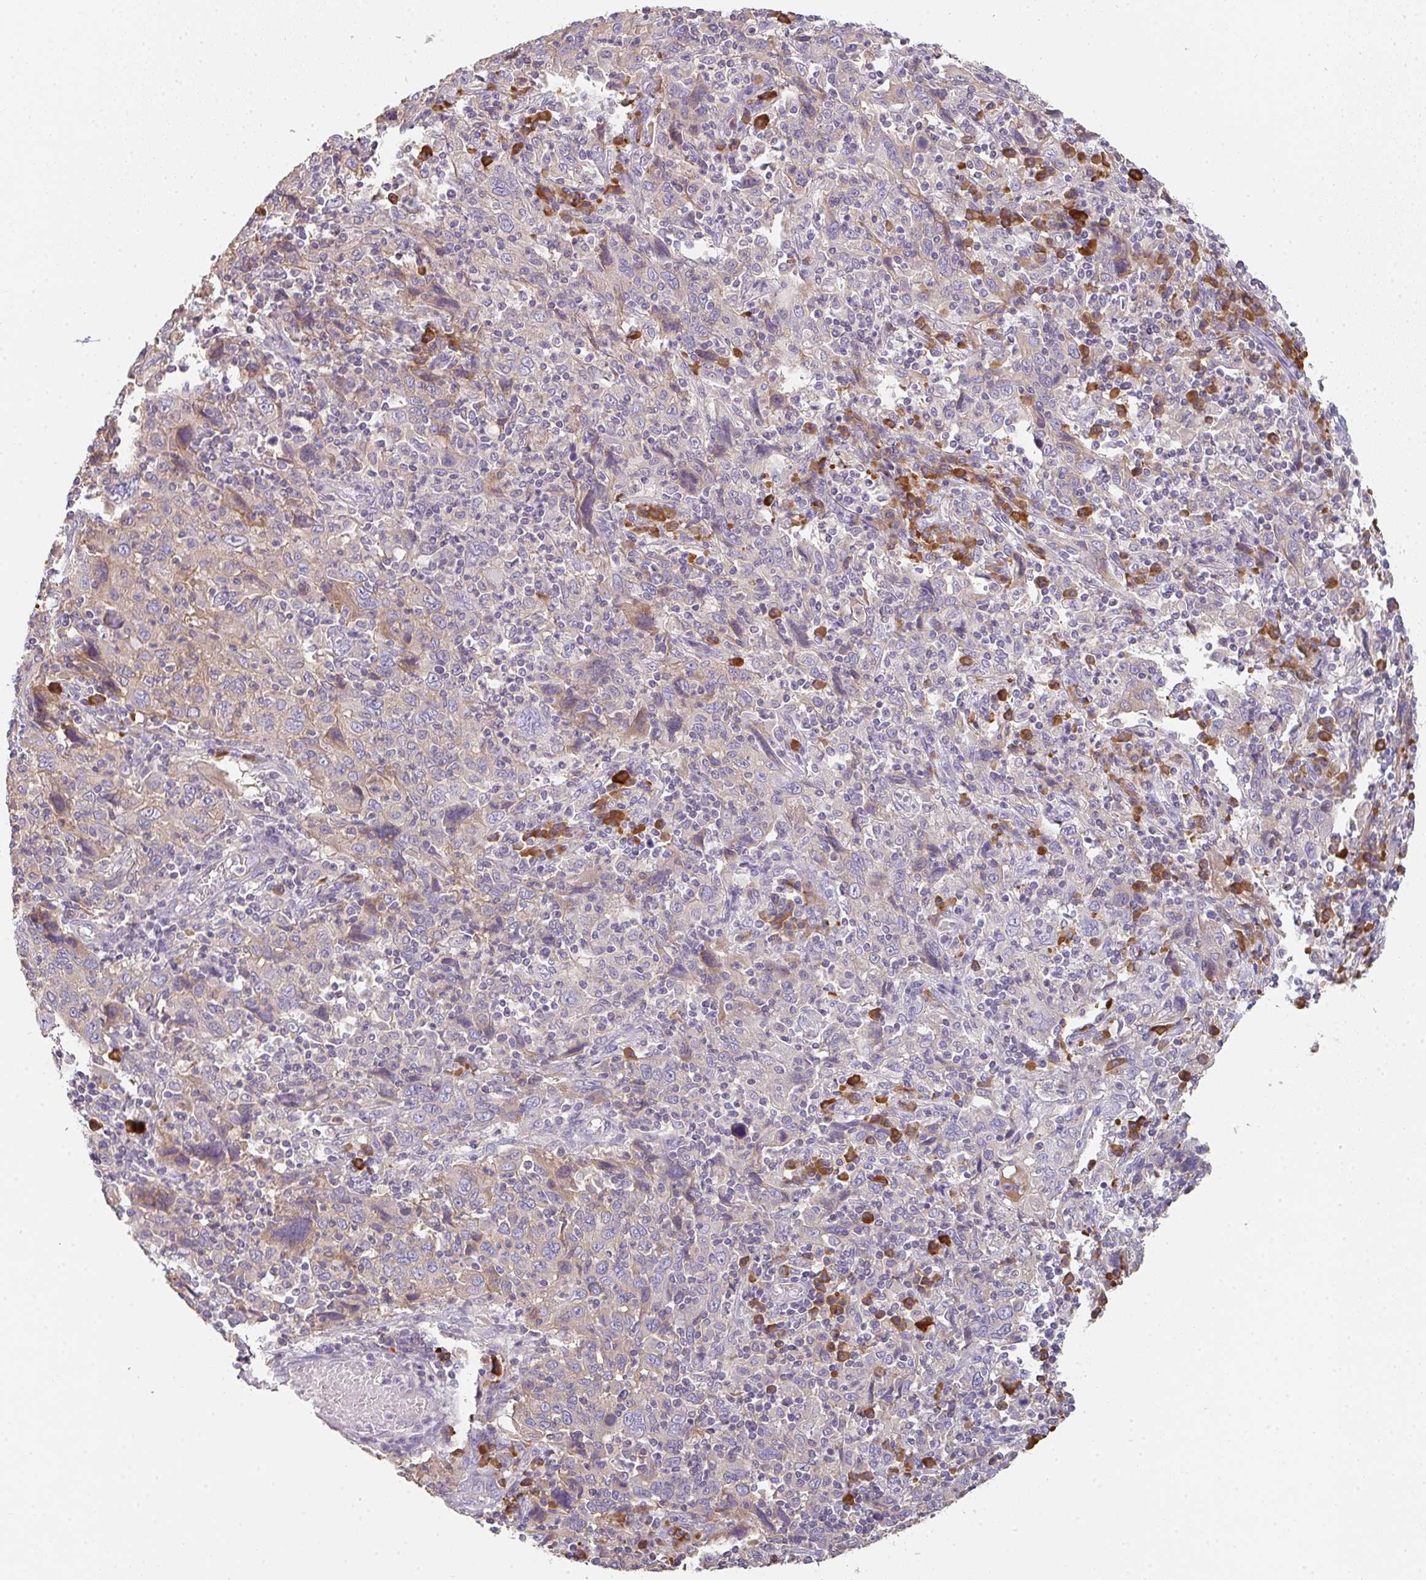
{"staining": {"intensity": "weak", "quantity": "<25%", "location": "cytoplasmic/membranous"}, "tissue": "cervical cancer", "cell_type": "Tumor cells", "image_type": "cancer", "snomed": [{"axis": "morphology", "description": "Squamous cell carcinoma, NOS"}, {"axis": "topography", "description": "Cervix"}], "caption": "An IHC micrograph of cervical cancer is shown. There is no staining in tumor cells of cervical cancer.", "gene": "ZNF215", "patient": {"sex": "female", "age": 46}}